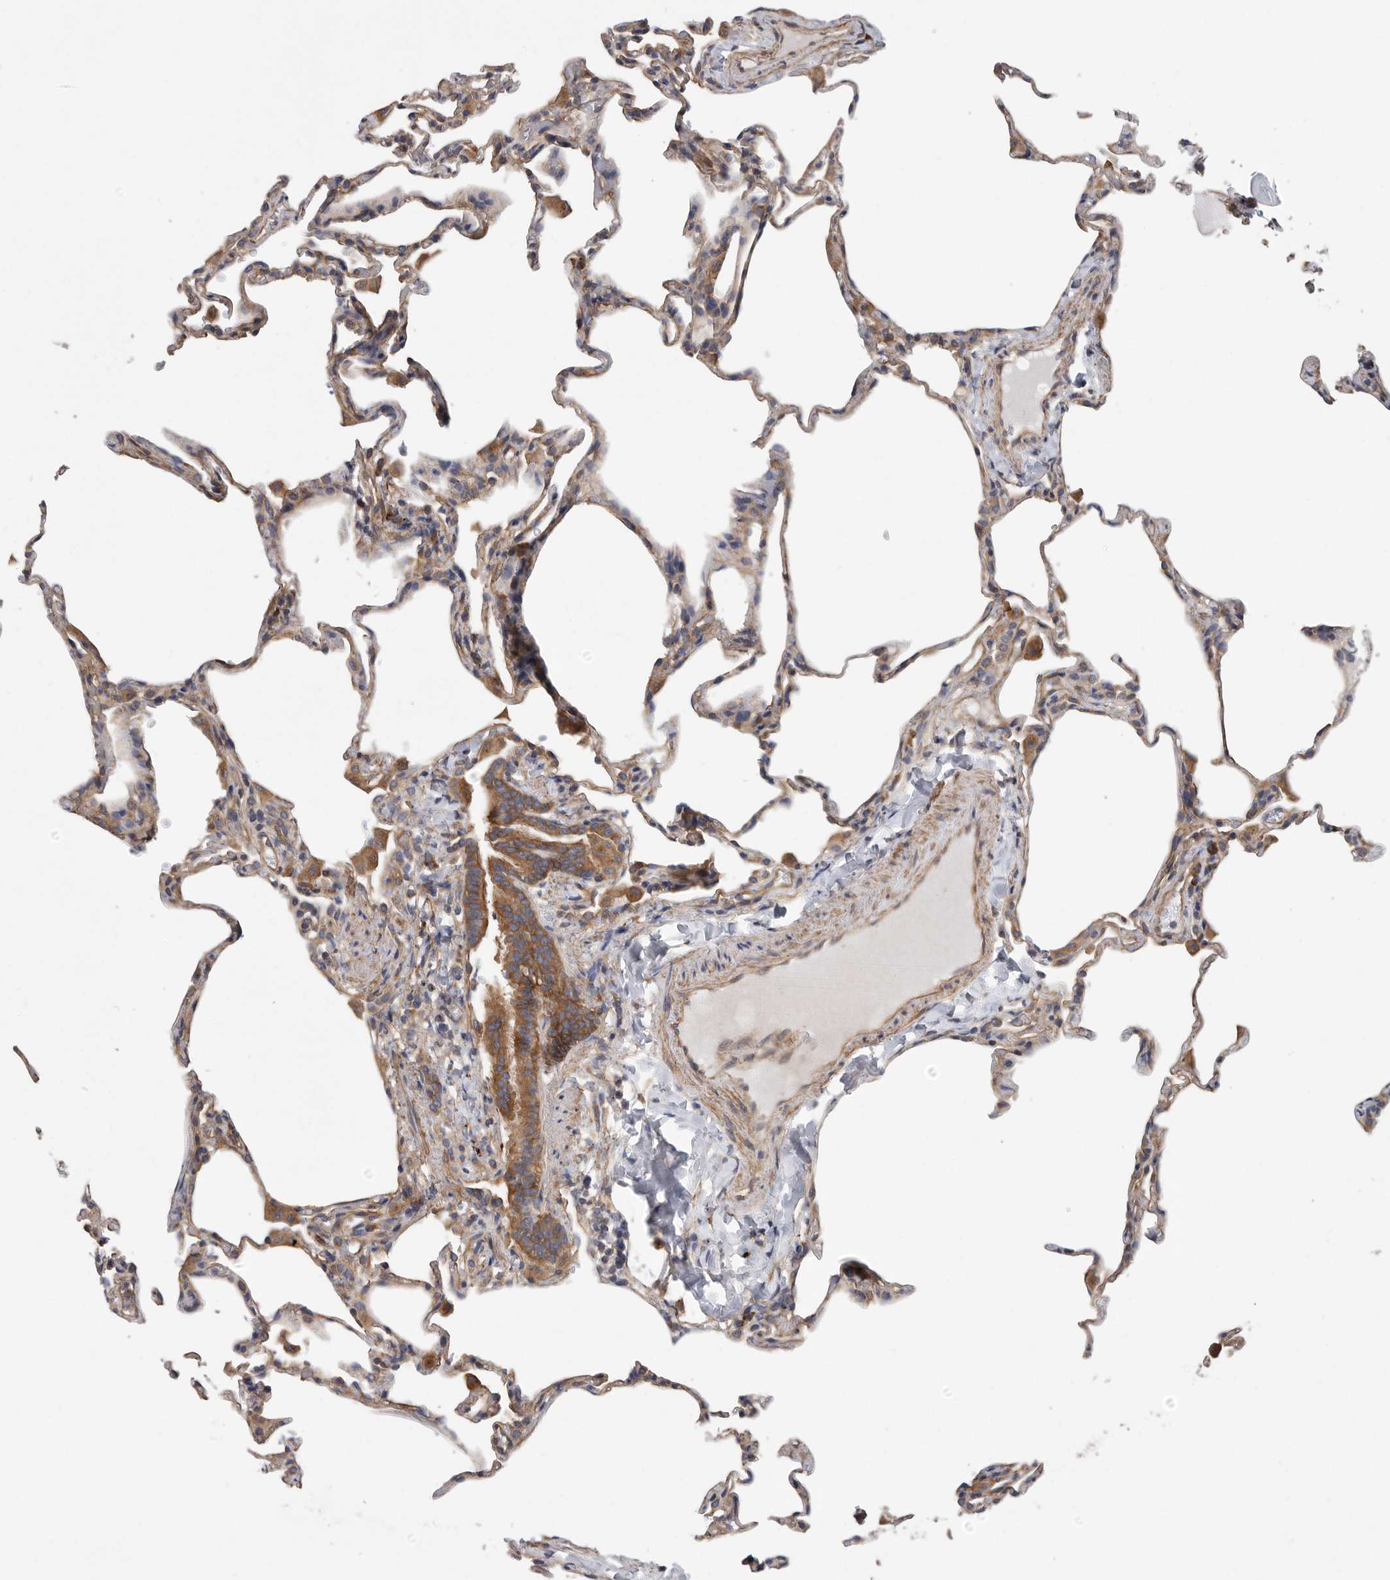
{"staining": {"intensity": "weak", "quantity": ">75%", "location": "cytoplasmic/membranous"}, "tissue": "lung", "cell_type": "Alveolar cells", "image_type": "normal", "snomed": [{"axis": "morphology", "description": "Normal tissue, NOS"}, {"axis": "topography", "description": "Lung"}], "caption": "Protein staining reveals weak cytoplasmic/membranous expression in approximately >75% of alveolar cells in benign lung.", "gene": "OXR1", "patient": {"sex": "male", "age": 20}}